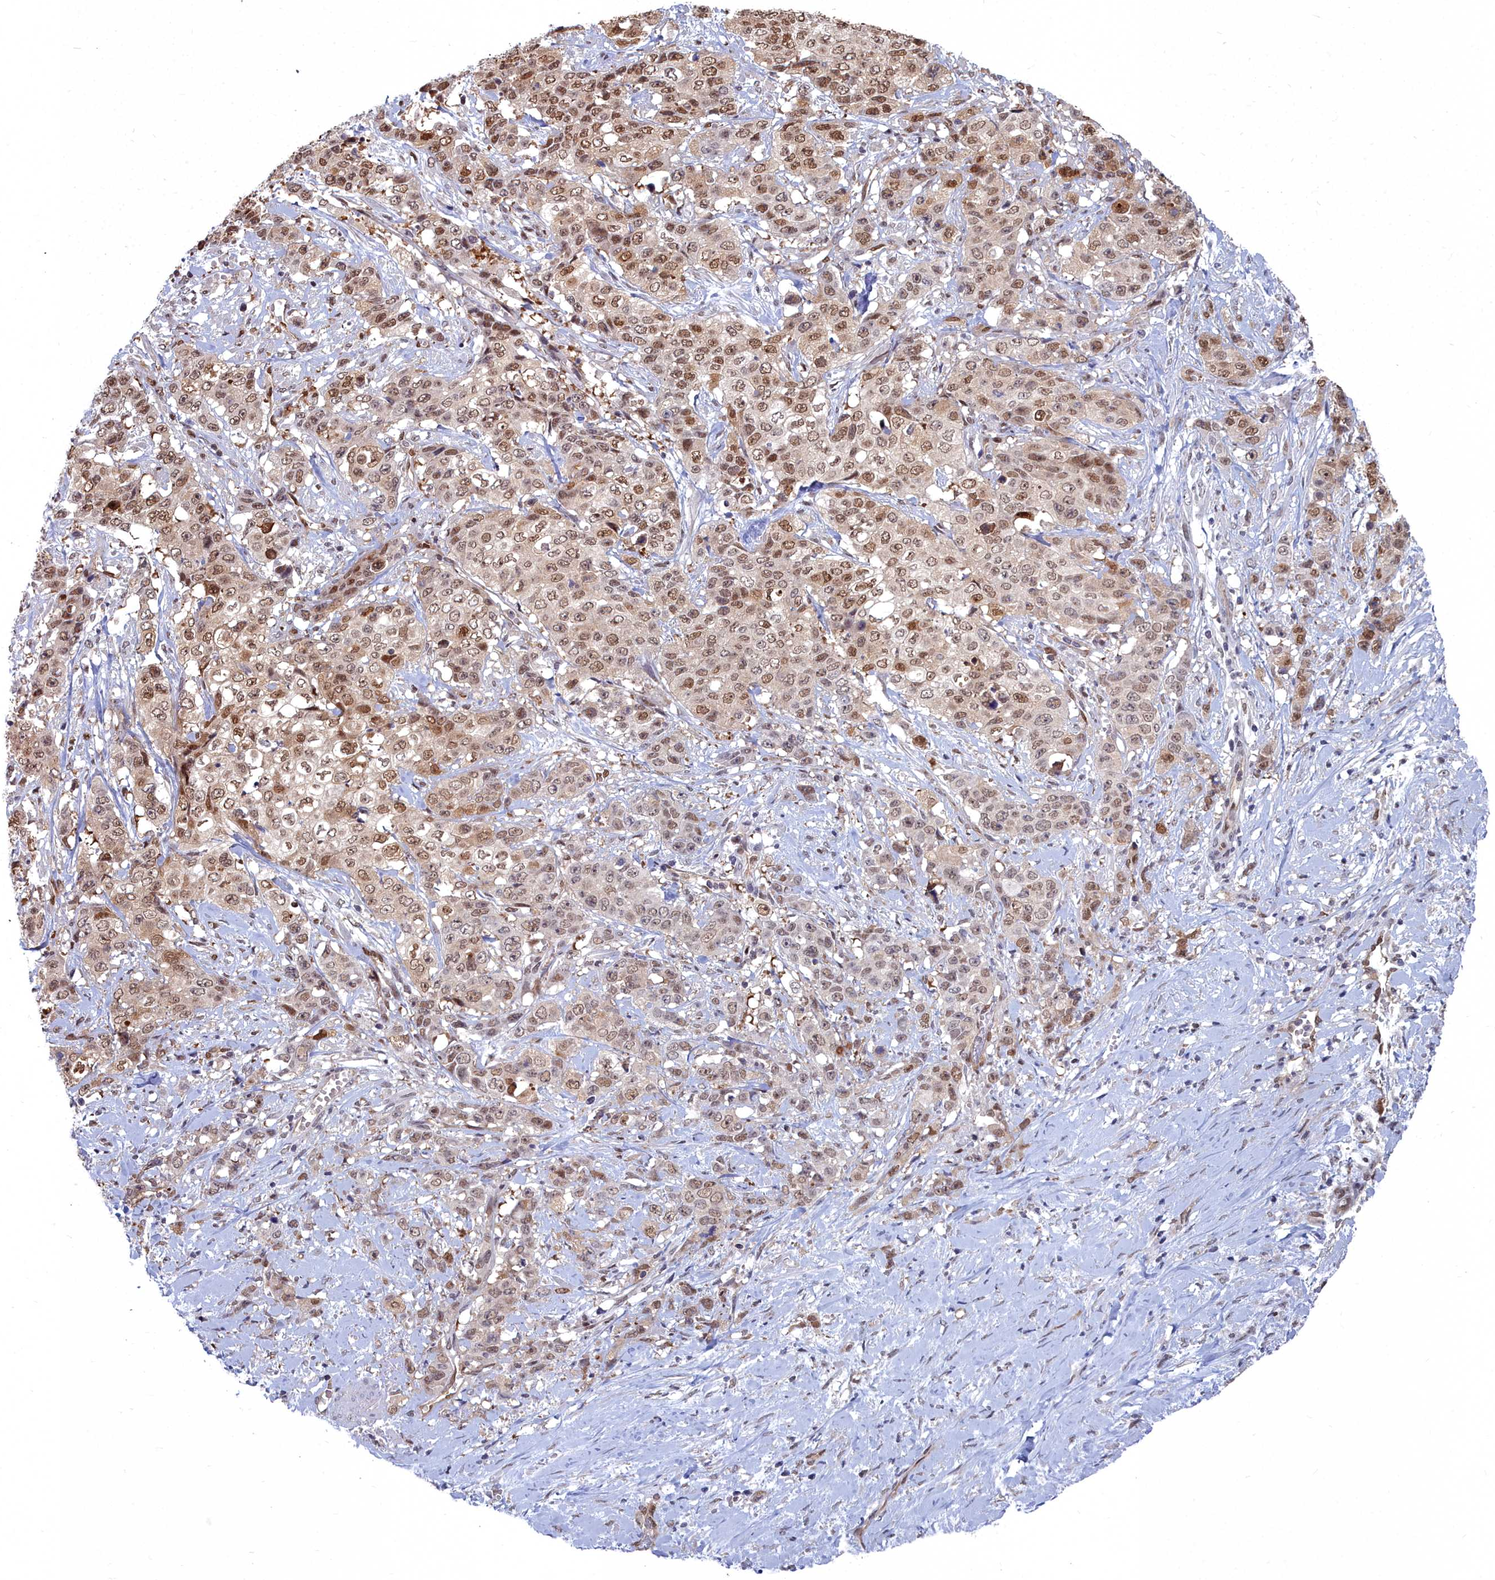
{"staining": {"intensity": "moderate", "quantity": ">75%", "location": "cytoplasmic/membranous,nuclear"}, "tissue": "stomach cancer", "cell_type": "Tumor cells", "image_type": "cancer", "snomed": [{"axis": "morphology", "description": "Adenocarcinoma, NOS"}, {"axis": "topography", "description": "Stomach, upper"}], "caption": "IHC (DAB) staining of stomach adenocarcinoma shows moderate cytoplasmic/membranous and nuclear protein positivity in approximately >75% of tumor cells. Using DAB (brown) and hematoxylin (blue) stains, captured at high magnification using brightfield microscopy.", "gene": "RPS27A", "patient": {"sex": "male", "age": 62}}